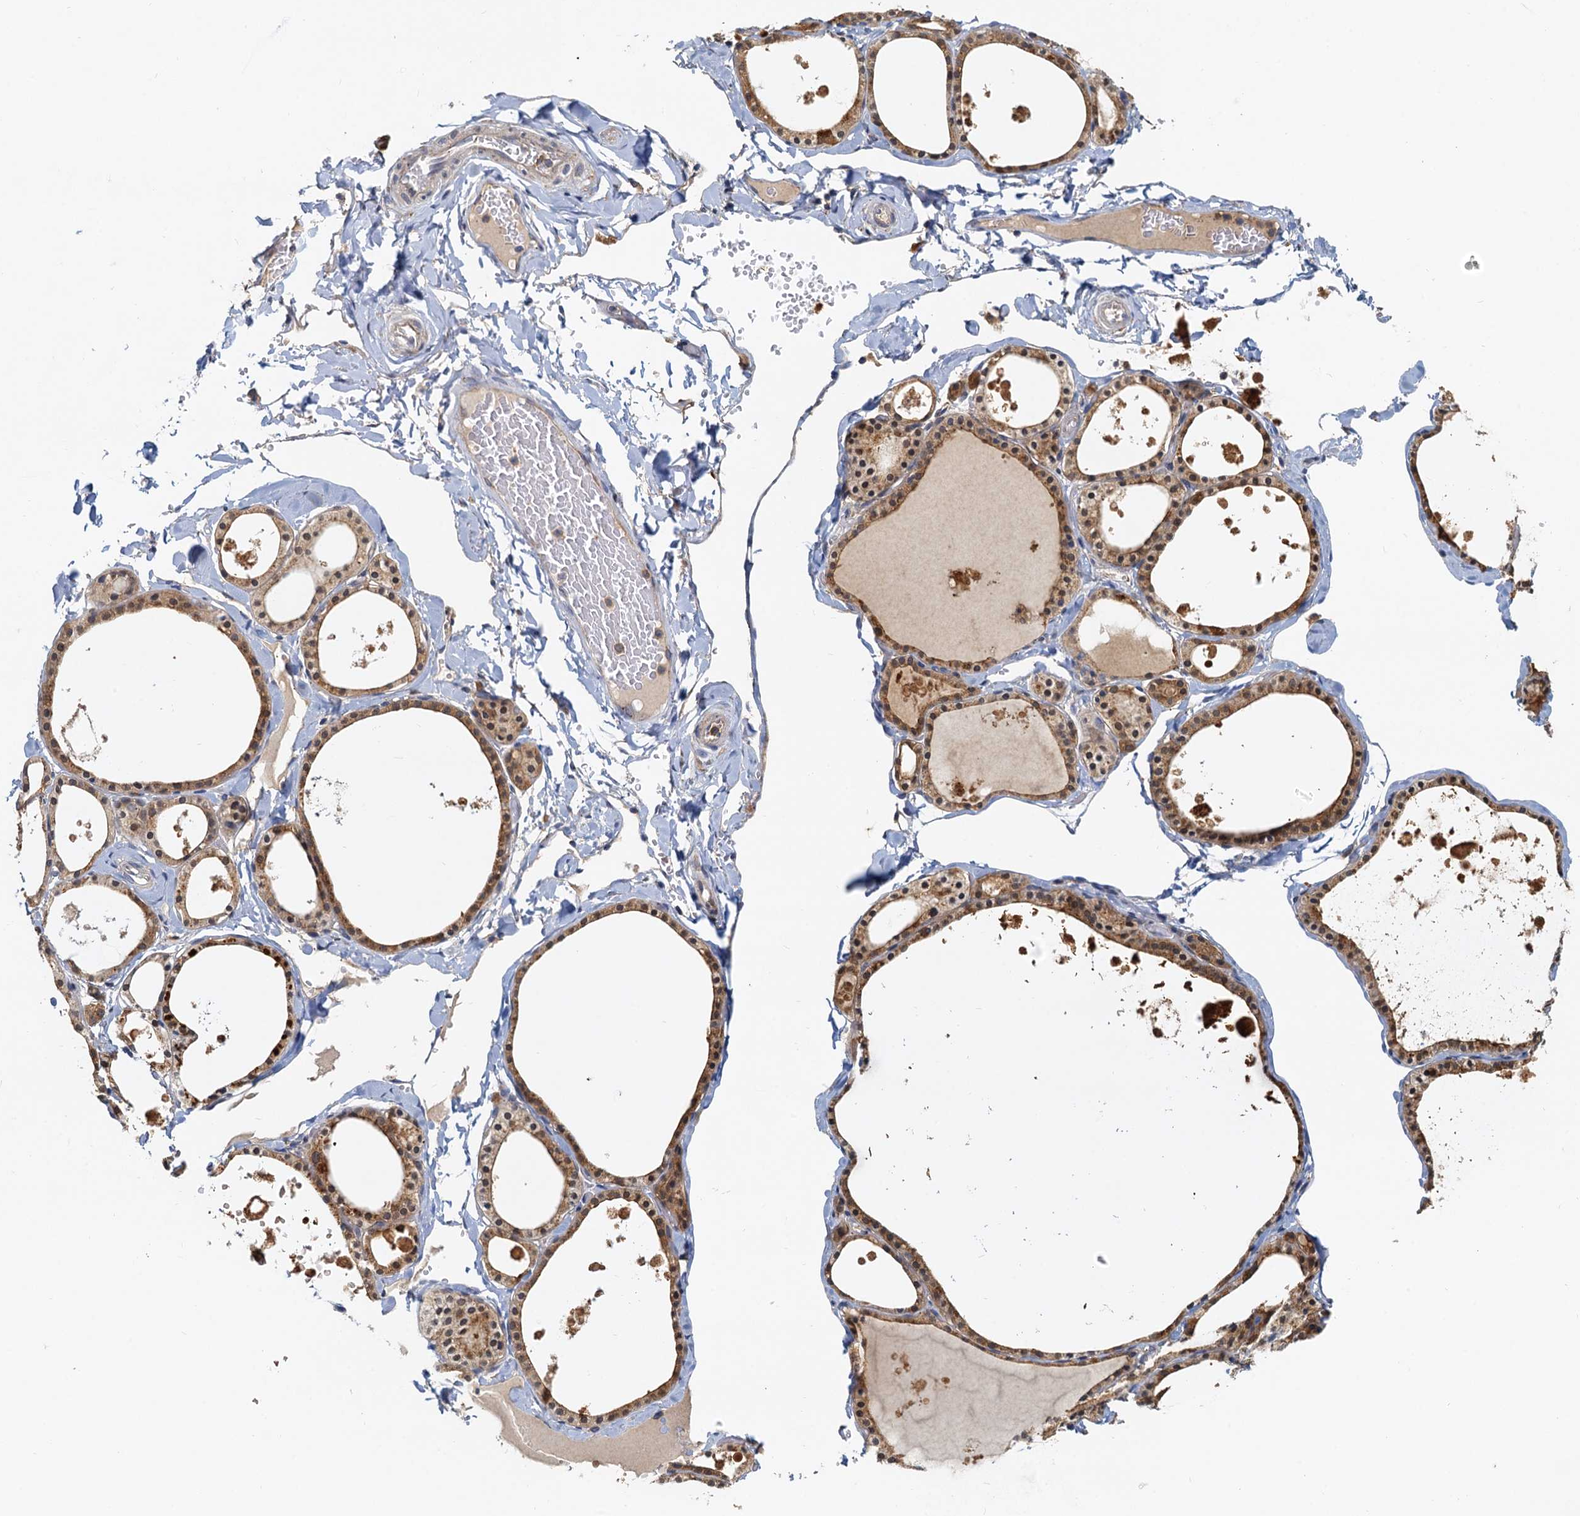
{"staining": {"intensity": "moderate", "quantity": ">75%", "location": "cytoplasmic/membranous"}, "tissue": "thyroid gland", "cell_type": "Glandular cells", "image_type": "normal", "snomed": [{"axis": "morphology", "description": "Normal tissue, NOS"}, {"axis": "topography", "description": "Thyroid gland"}], "caption": "Immunohistochemical staining of benign thyroid gland demonstrates medium levels of moderate cytoplasmic/membranous expression in approximately >75% of glandular cells.", "gene": "TOLLIP", "patient": {"sex": "male", "age": 56}}